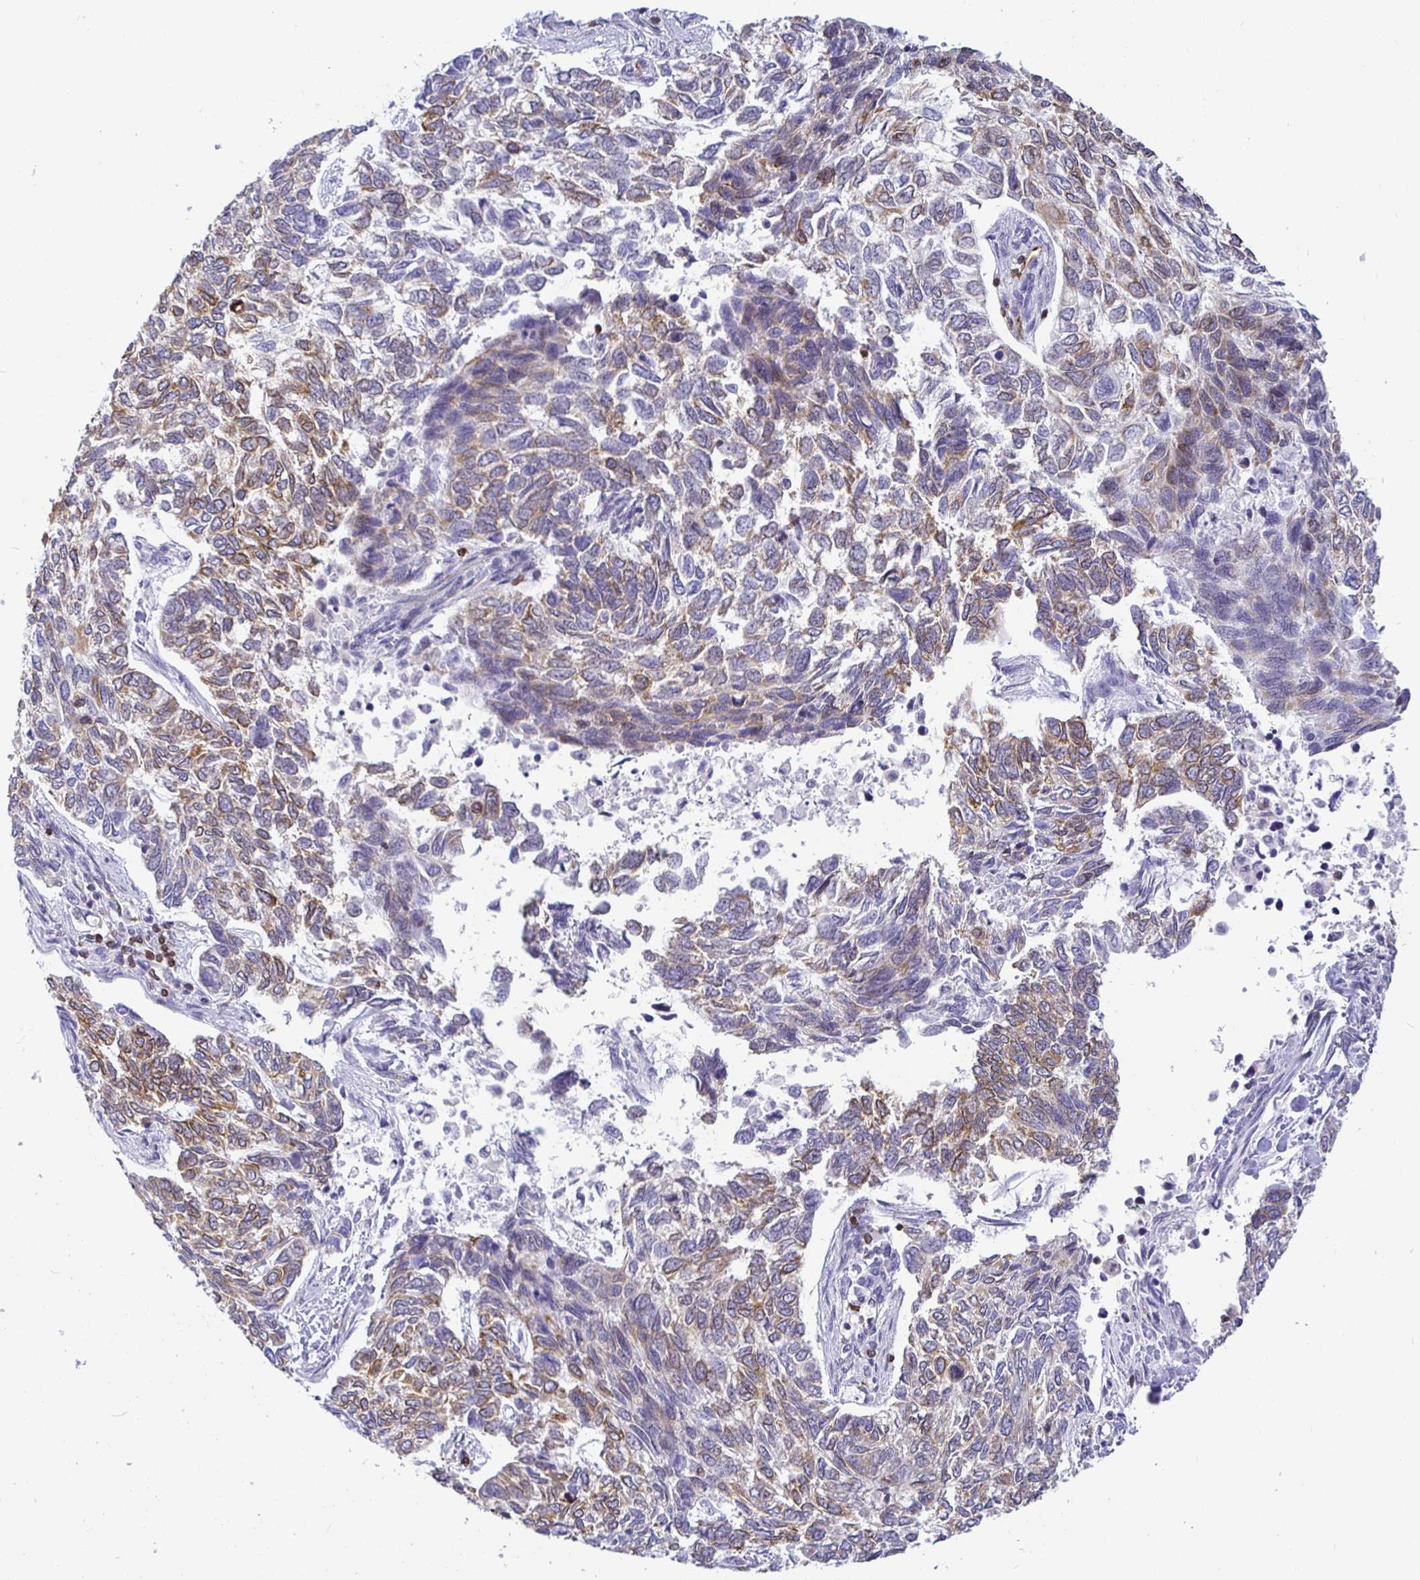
{"staining": {"intensity": "weak", "quantity": "25%-75%", "location": "cytoplasmic/membranous"}, "tissue": "skin cancer", "cell_type": "Tumor cells", "image_type": "cancer", "snomed": [{"axis": "morphology", "description": "Basal cell carcinoma"}, {"axis": "topography", "description": "Skin"}], "caption": "Protein expression analysis of human skin cancer reveals weak cytoplasmic/membranous expression in approximately 25%-75% of tumor cells. Nuclei are stained in blue.", "gene": "TP53I11", "patient": {"sex": "female", "age": 65}}